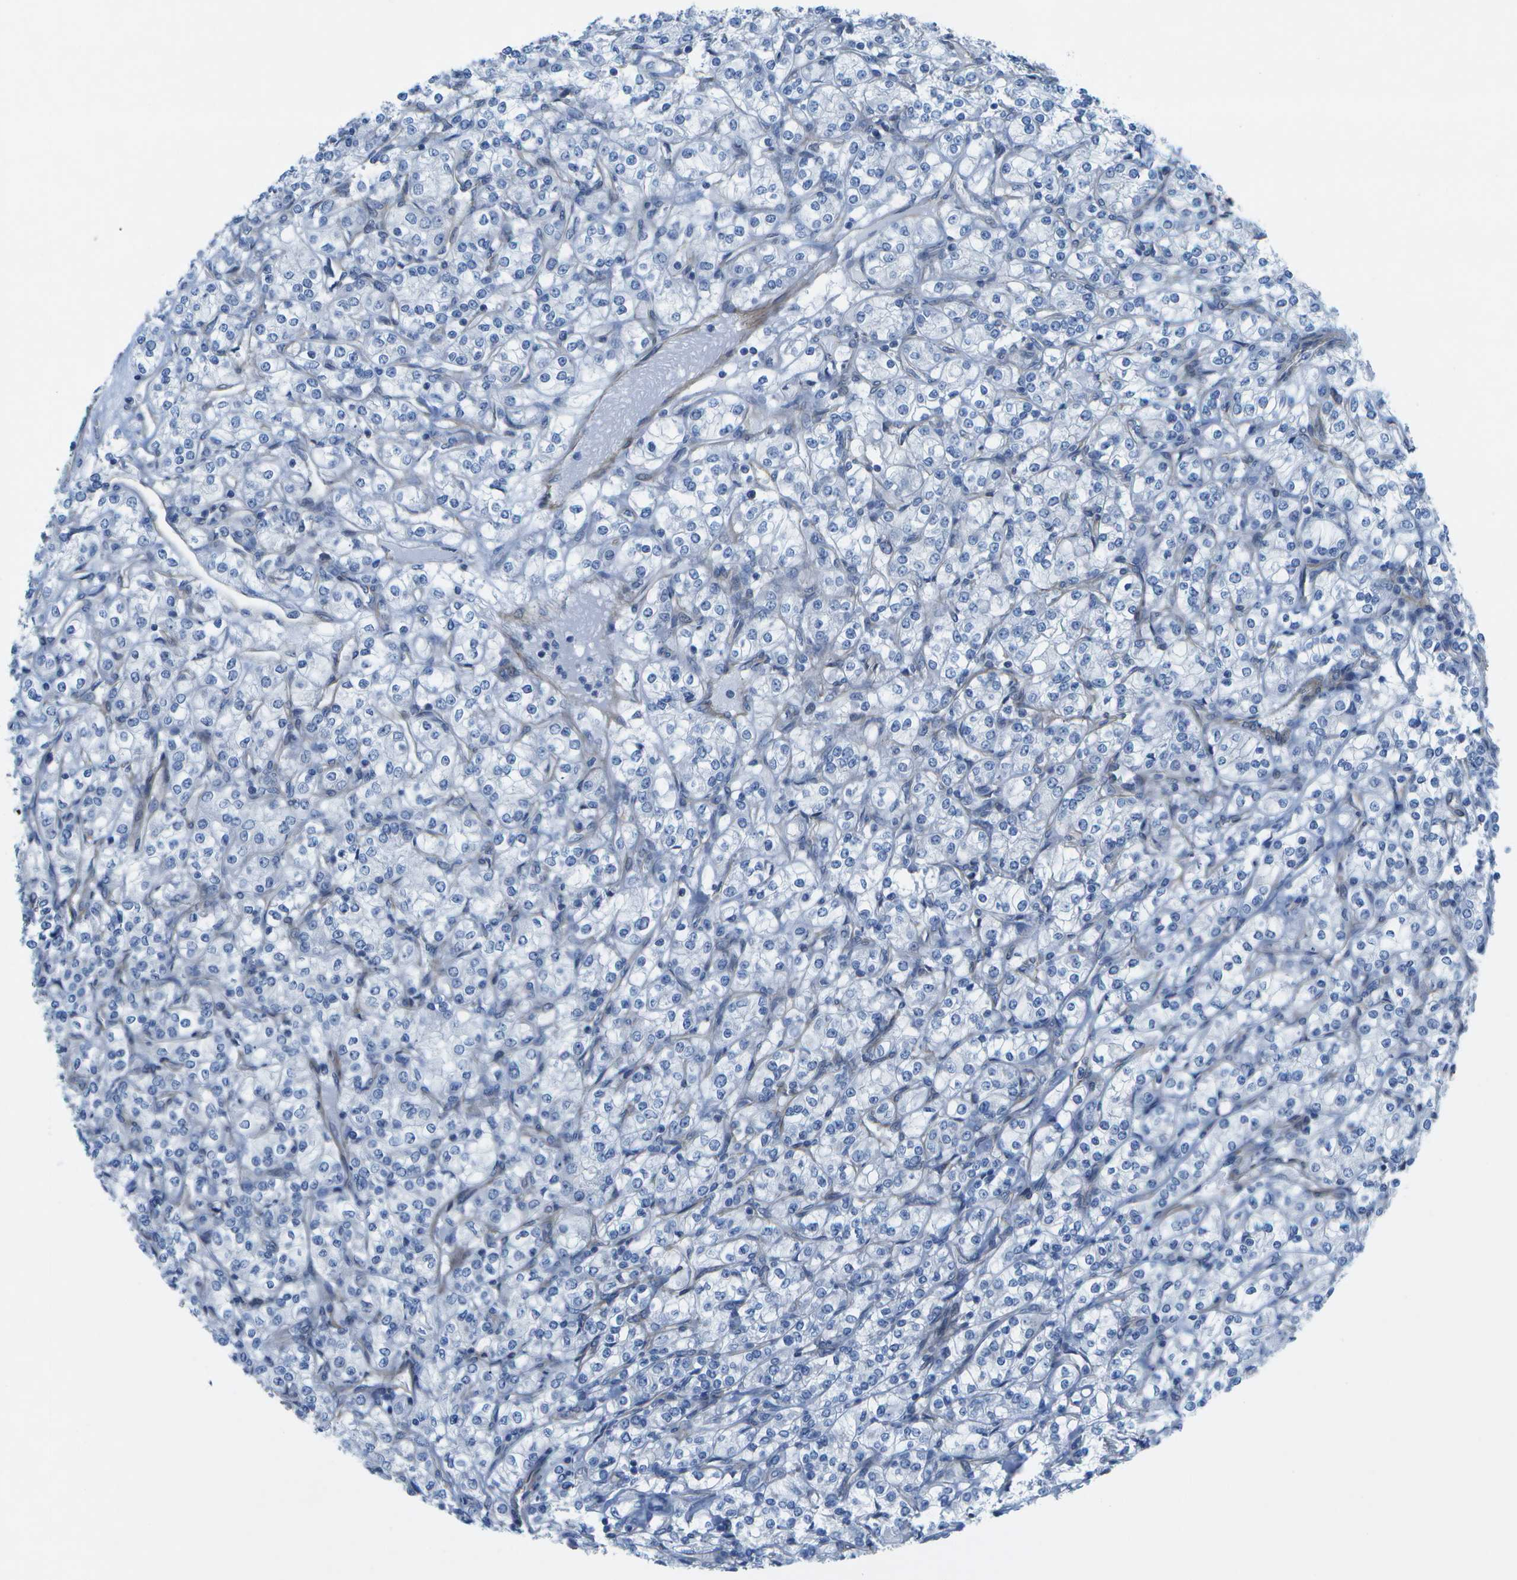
{"staining": {"intensity": "negative", "quantity": "none", "location": "none"}, "tissue": "renal cancer", "cell_type": "Tumor cells", "image_type": "cancer", "snomed": [{"axis": "morphology", "description": "Adenocarcinoma, NOS"}, {"axis": "topography", "description": "Kidney"}], "caption": "Tumor cells show no significant protein staining in renal cancer.", "gene": "SORBS3", "patient": {"sex": "male", "age": 77}}